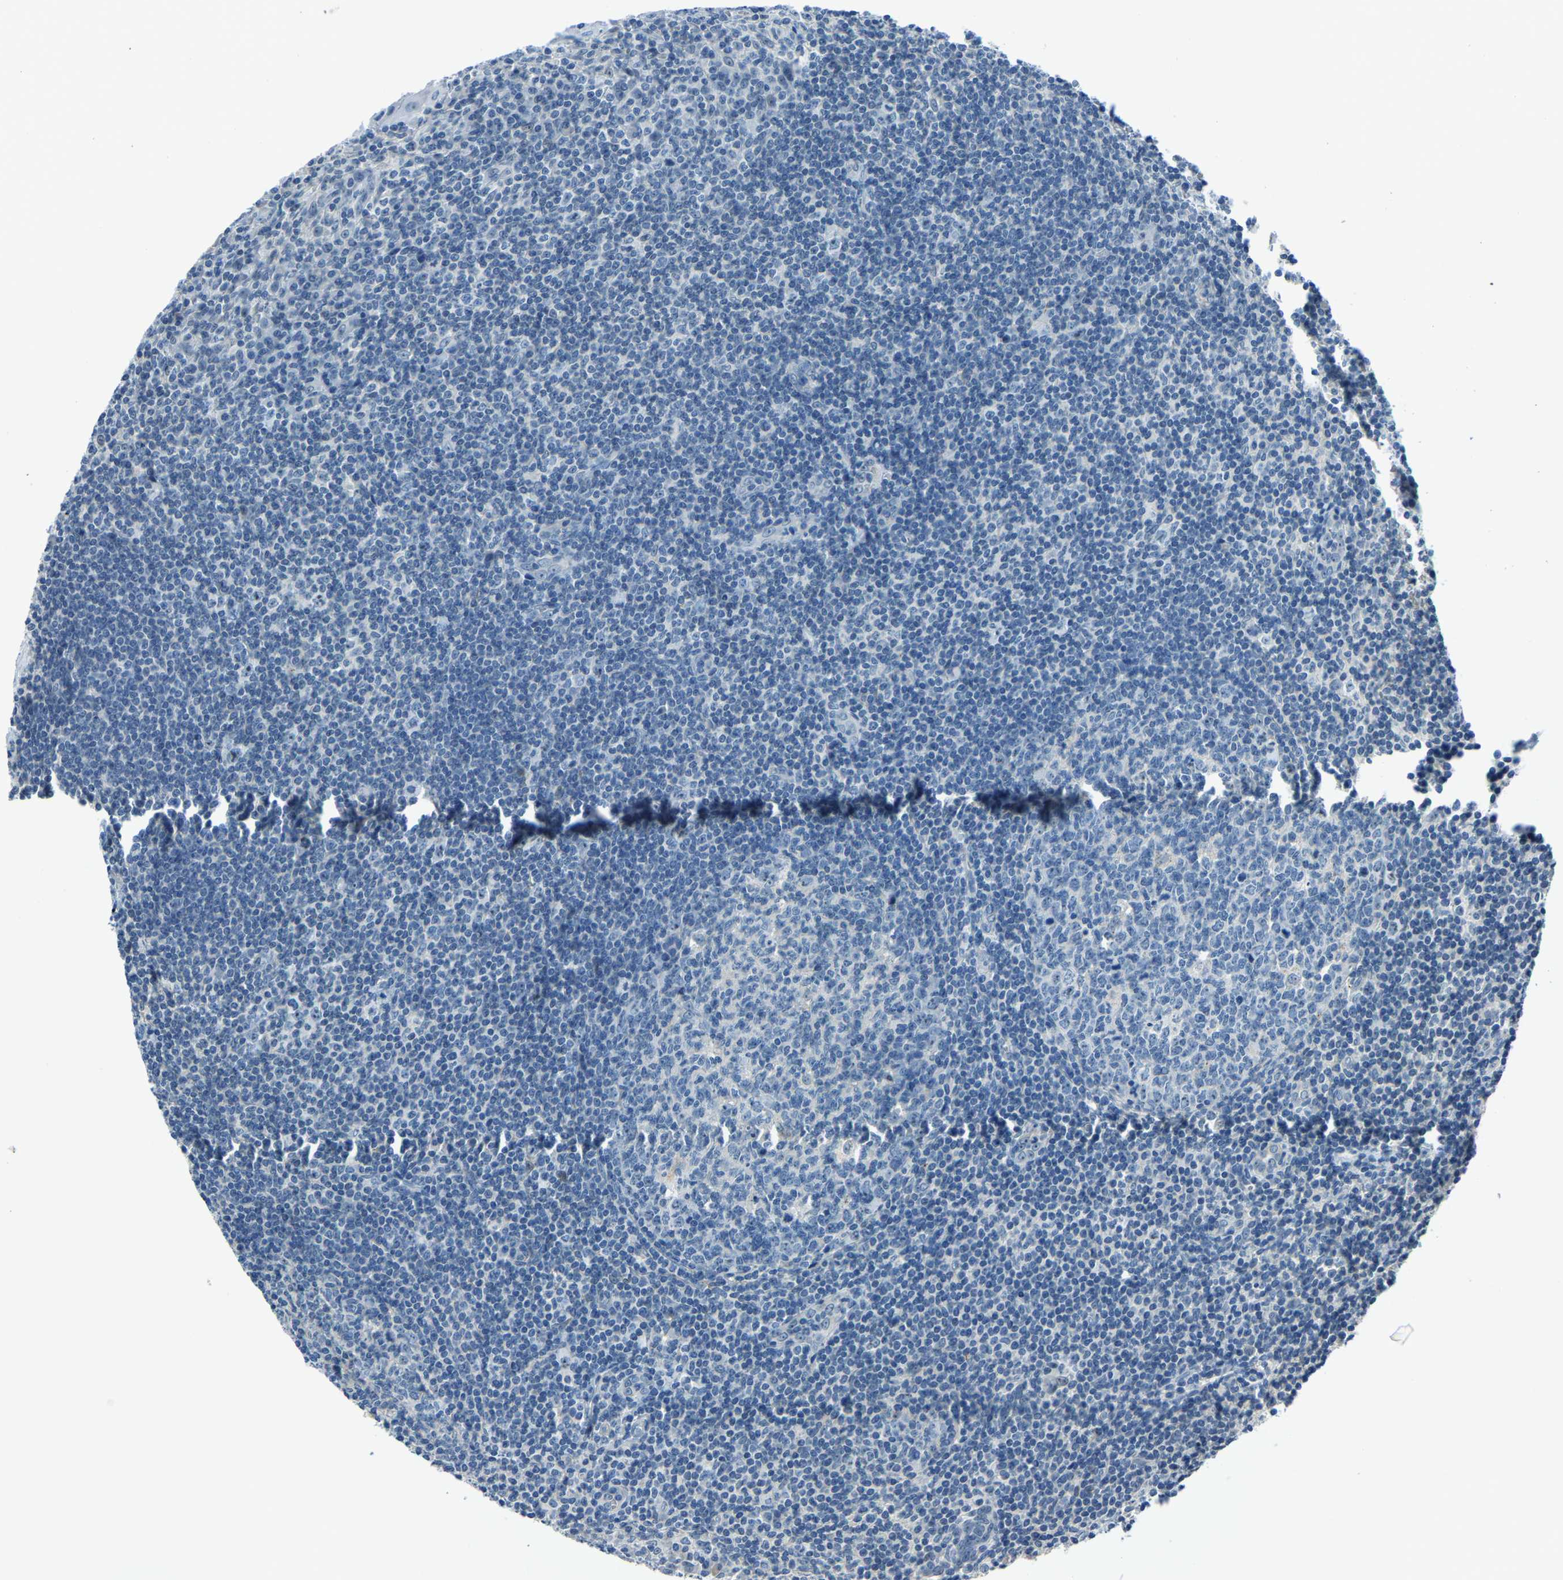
{"staining": {"intensity": "negative", "quantity": "none", "location": "none"}, "tissue": "tonsil", "cell_type": "Germinal center cells", "image_type": "normal", "snomed": [{"axis": "morphology", "description": "Normal tissue, NOS"}, {"axis": "topography", "description": "Tonsil"}], "caption": "Protein analysis of unremarkable tonsil demonstrates no significant staining in germinal center cells. The staining was performed using DAB to visualize the protein expression in brown, while the nuclei were stained in blue with hematoxylin (Magnification: 20x).", "gene": "RRP1", "patient": {"sex": "male", "age": 37}}